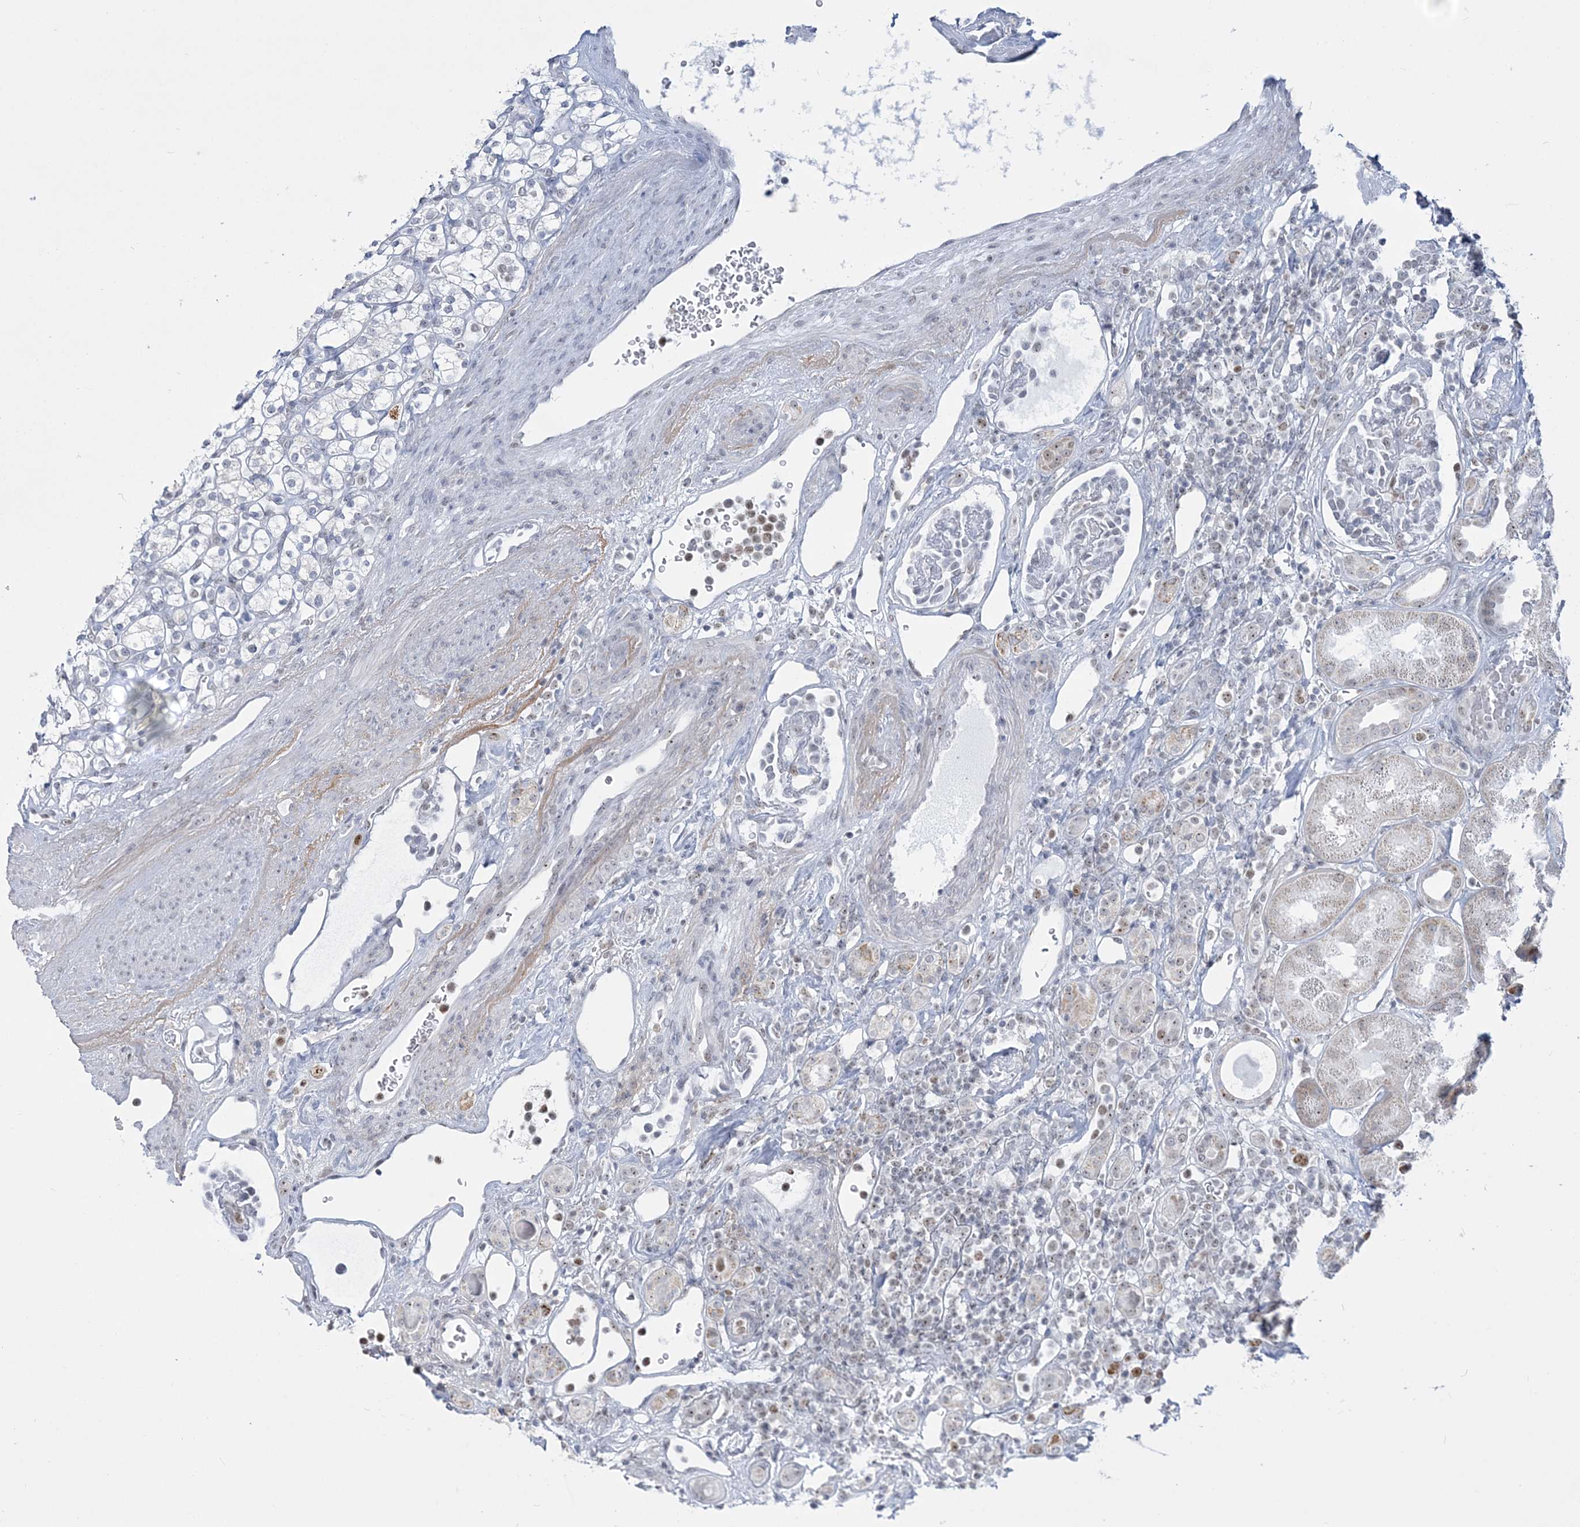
{"staining": {"intensity": "negative", "quantity": "none", "location": "none"}, "tissue": "renal cancer", "cell_type": "Tumor cells", "image_type": "cancer", "snomed": [{"axis": "morphology", "description": "Adenocarcinoma, NOS"}, {"axis": "topography", "description": "Kidney"}], "caption": "The image displays no staining of tumor cells in renal adenocarcinoma.", "gene": "DDX21", "patient": {"sex": "male", "age": 77}}